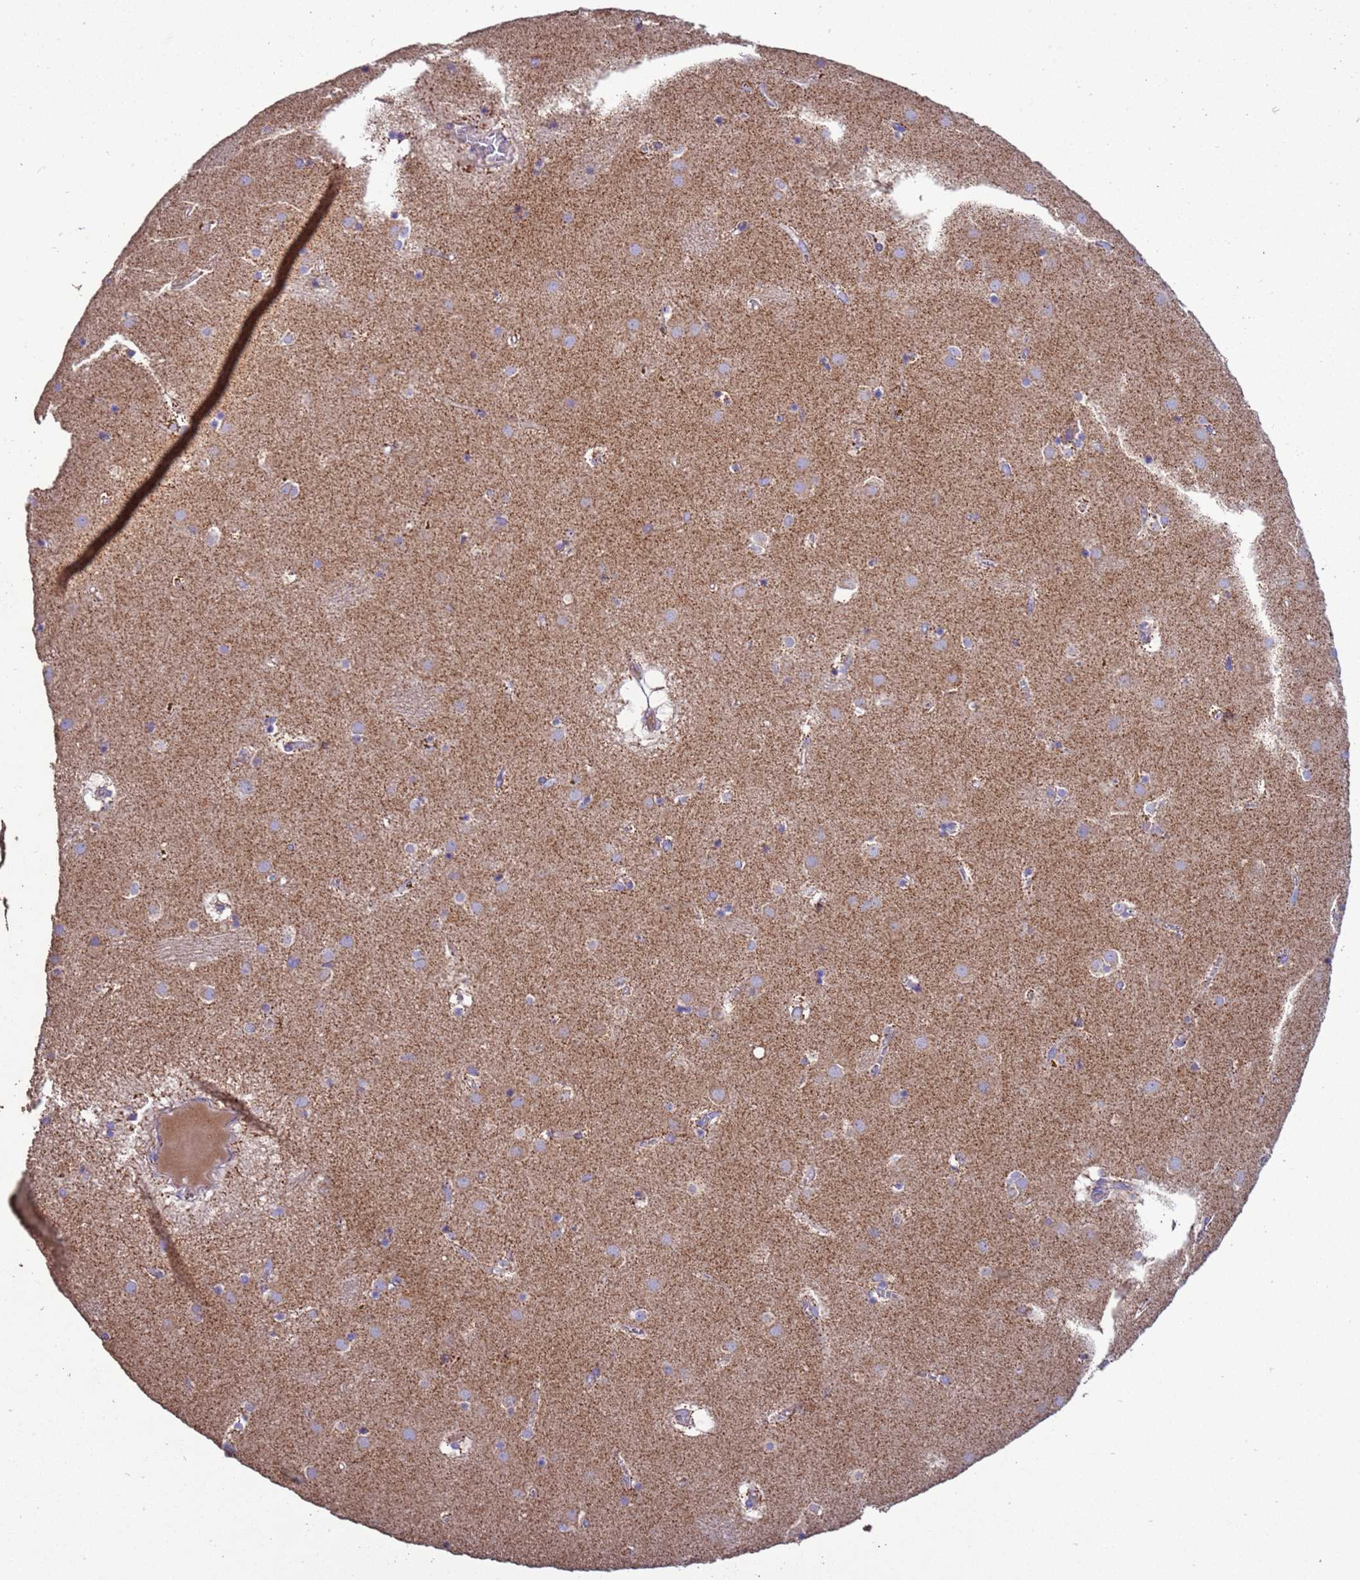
{"staining": {"intensity": "weak", "quantity": "25%-75%", "location": "cytoplasmic/membranous"}, "tissue": "caudate", "cell_type": "Glial cells", "image_type": "normal", "snomed": [{"axis": "morphology", "description": "Normal tissue, NOS"}, {"axis": "topography", "description": "Lateral ventricle wall"}], "caption": "An image of caudate stained for a protein reveals weak cytoplasmic/membranous brown staining in glial cells. (DAB (3,3'-diaminobenzidine) IHC, brown staining for protein, blue staining for nuclei).", "gene": "ZNFX1", "patient": {"sex": "male", "age": 70}}